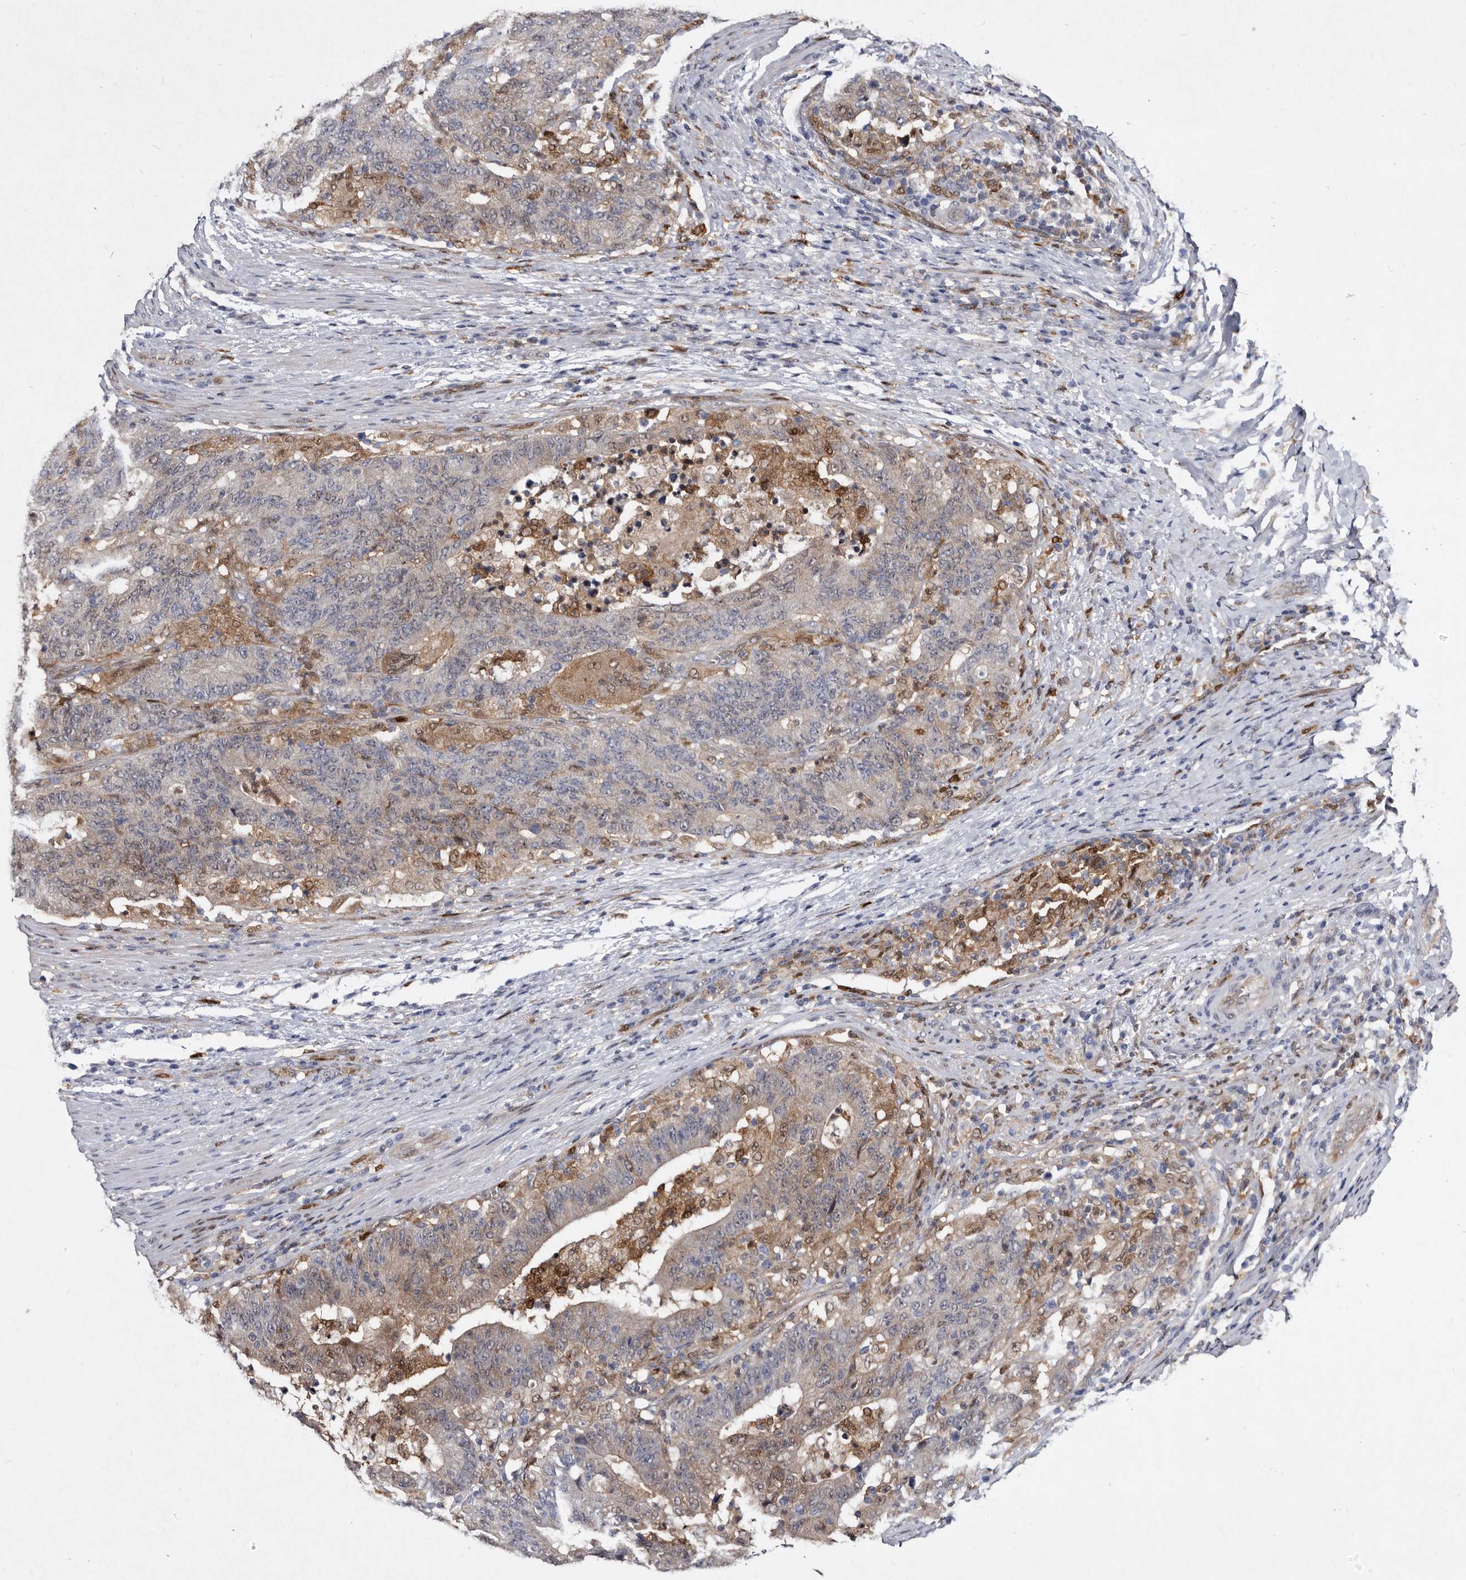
{"staining": {"intensity": "weak", "quantity": "25%-75%", "location": "cytoplasmic/membranous,nuclear"}, "tissue": "colorectal cancer", "cell_type": "Tumor cells", "image_type": "cancer", "snomed": [{"axis": "morphology", "description": "Normal tissue, NOS"}, {"axis": "morphology", "description": "Adenocarcinoma, NOS"}, {"axis": "topography", "description": "Colon"}], "caption": "High-magnification brightfield microscopy of colorectal cancer stained with DAB (brown) and counterstained with hematoxylin (blue). tumor cells exhibit weak cytoplasmic/membranous and nuclear staining is appreciated in approximately25%-75% of cells.", "gene": "SERPINB8", "patient": {"sex": "female", "age": 75}}